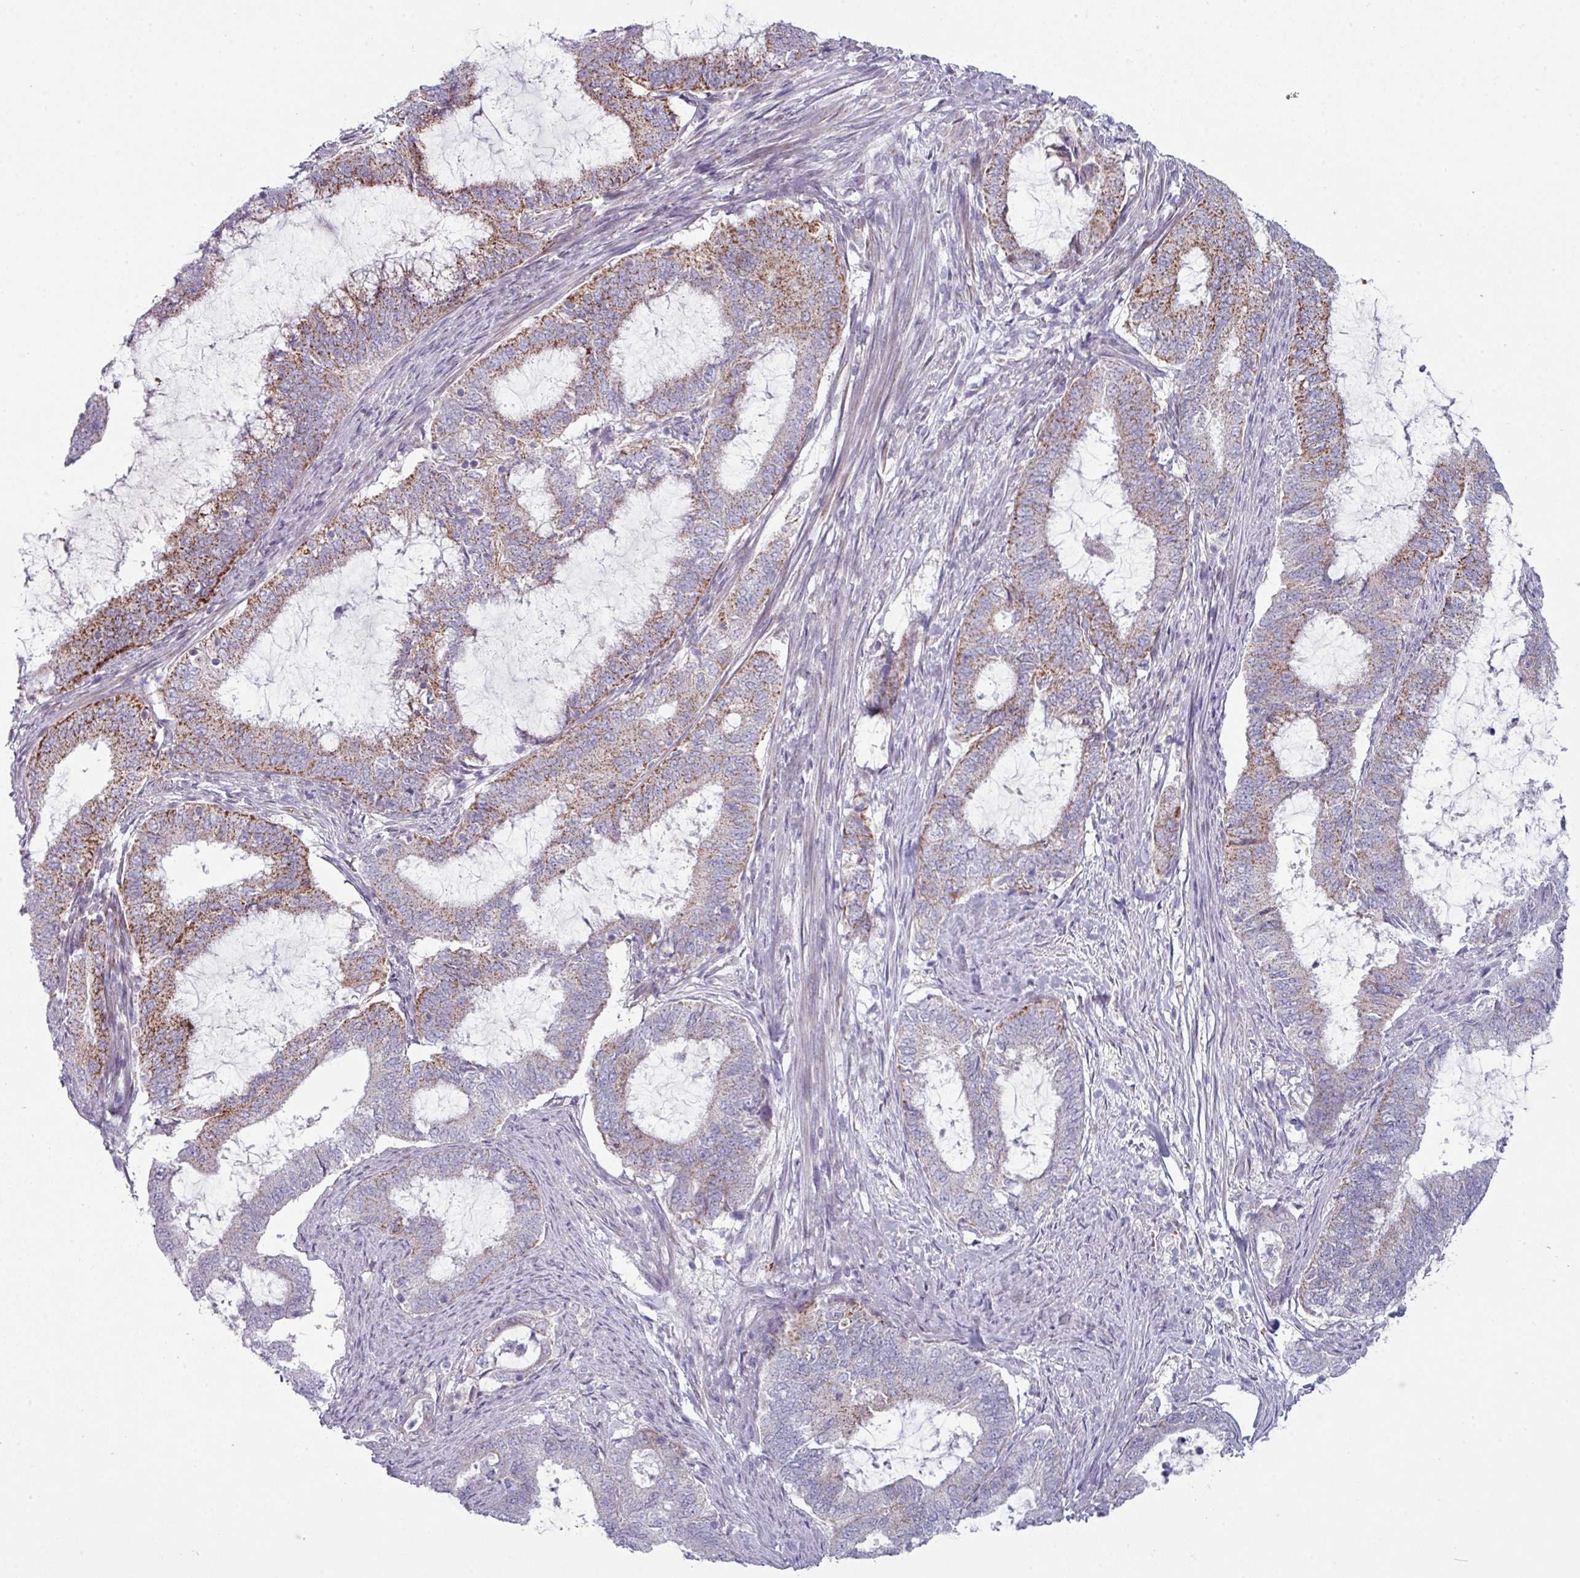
{"staining": {"intensity": "moderate", "quantity": ">75%", "location": "cytoplasmic/membranous"}, "tissue": "endometrial cancer", "cell_type": "Tumor cells", "image_type": "cancer", "snomed": [{"axis": "morphology", "description": "Adenocarcinoma, NOS"}, {"axis": "topography", "description": "Endometrium"}], "caption": "Immunohistochemical staining of endometrial adenocarcinoma displays medium levels of moderate cytoplasmic/membranous expression in approximately >75% of tumor cells.", "gene": "ZNF615", "patient": {"sex": "female", "age": 51}}